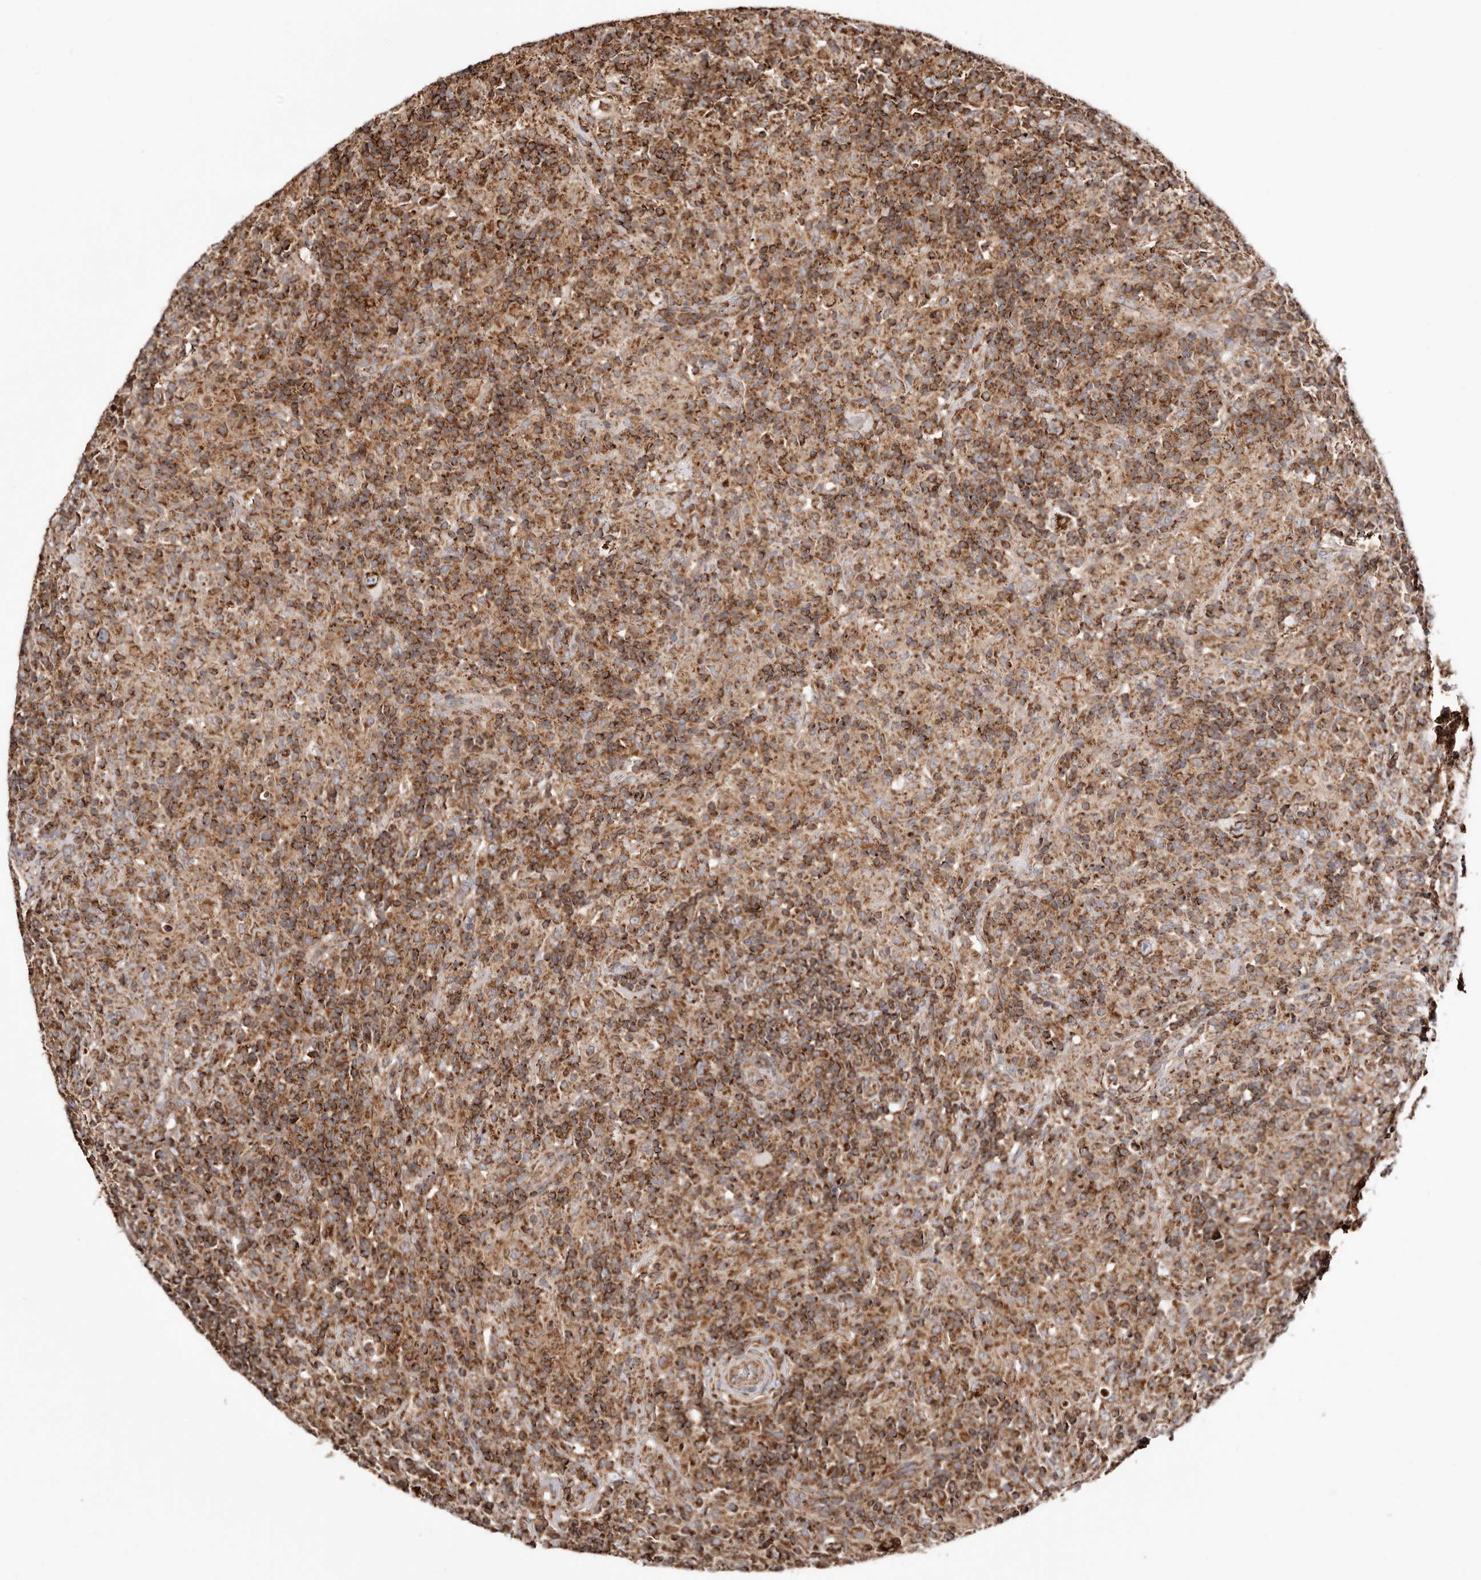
{"staining": {"intensity": "strong", "quantity": ">75%", "location": "cytoplasmic/membranous"}, "tissue": "lymphoma", "cell_type": "Tumor cells", "image_type": "cancer", "snomed": [{"axis": "morphology", "description": "Hodgkin's disease, NOS"}, {"axis": "topography", "description": "Lymph node"}], "caption": "IHC micrograph of human lymphoma stained for a protein (brown), which demonstrates high levels of strong cytoplasmic/membranous staining in about >75% of tumor cells.", "gene": "PRKACB", "patient": {"sex": "male", "age": 70}}